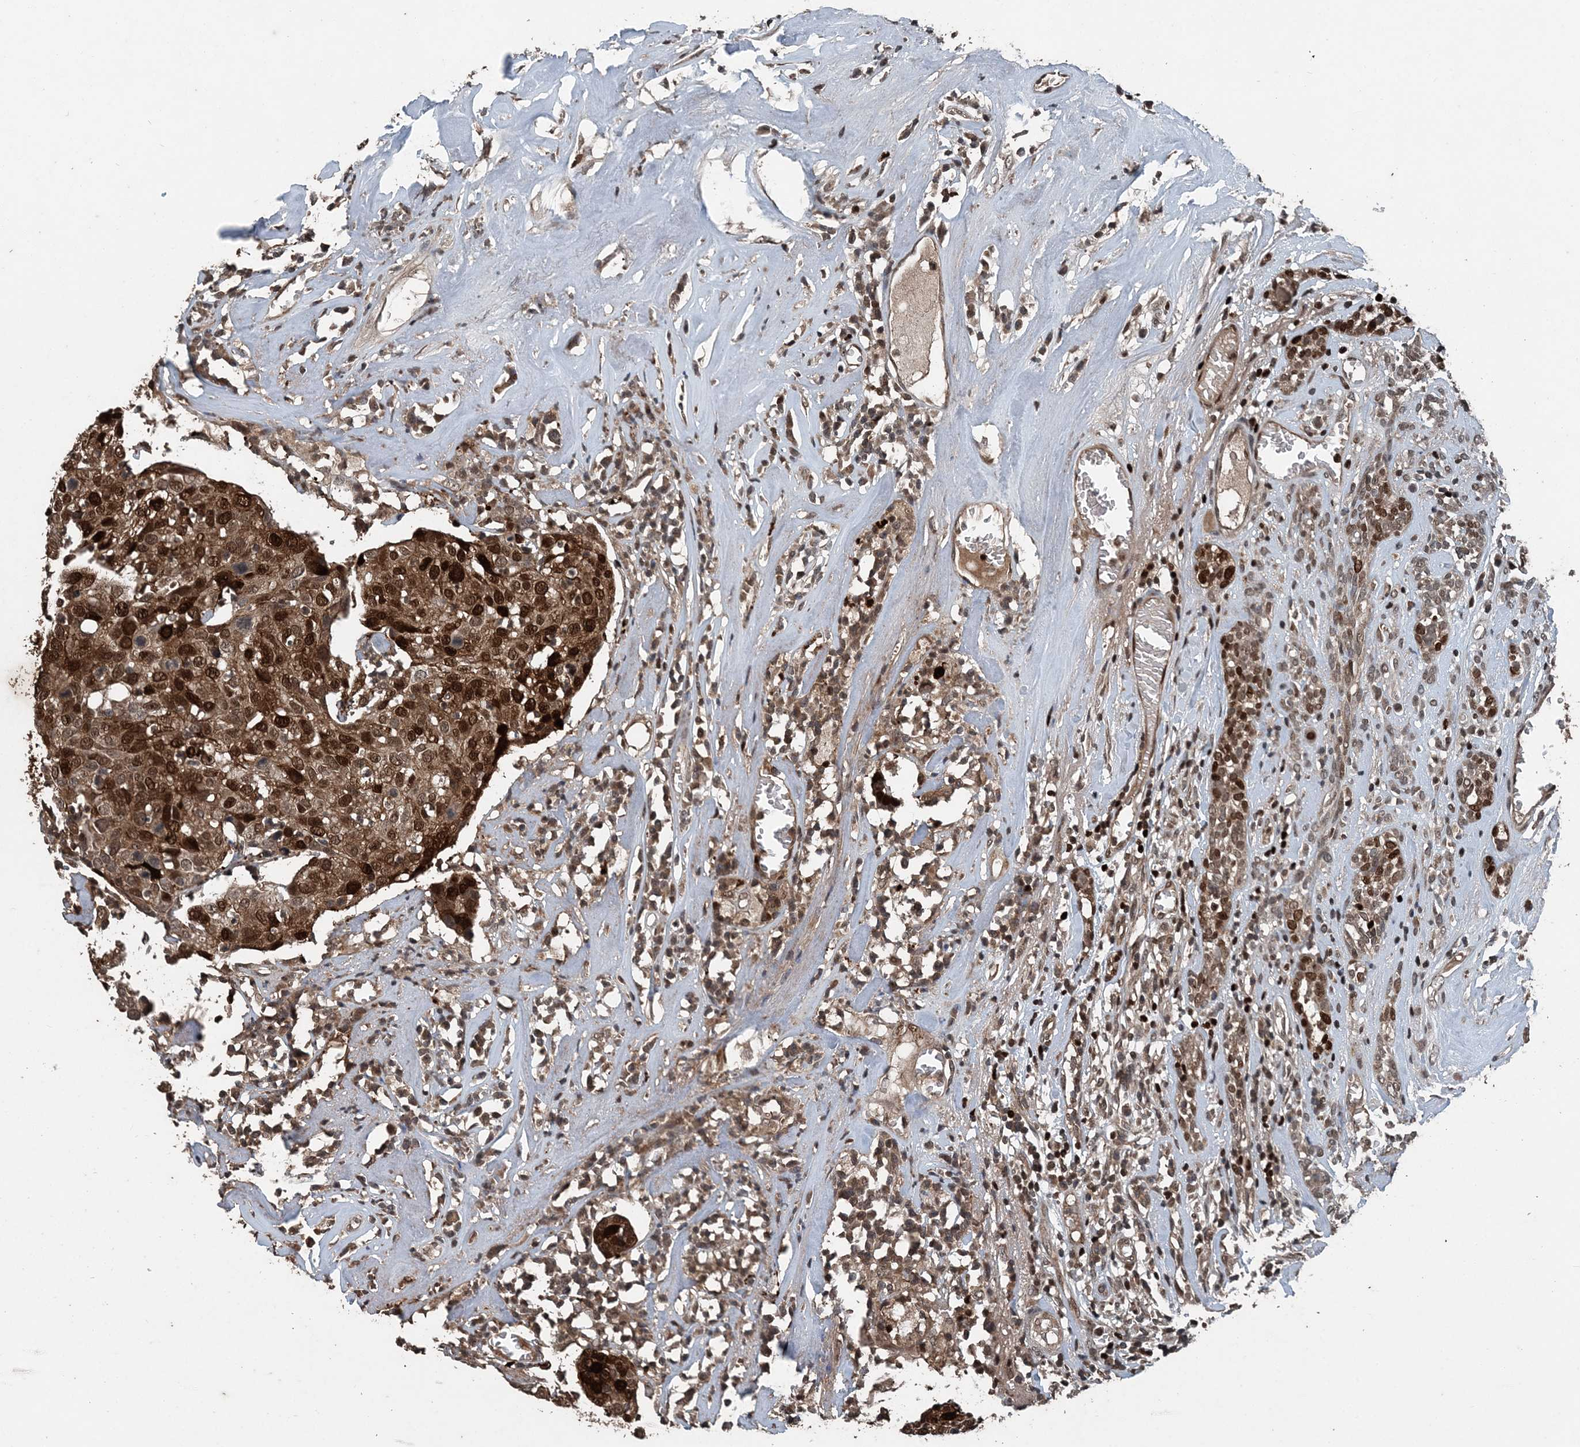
{"staining": {"intensity": "strong", "quantity": ">75%", "location": "cytoplasmic/membranous,nuclear"}, "tissue": "head and neck cancer", "cell_type": "Tumor cells", "image_type": "cancer", "snomed": [{"axis": "morphology", "description": "Adenocarcinoma, NOS"}, {"axis": "topography", "description": "Salivary gland"}, {"axis": "topography", "description": "Head-Neck"}], "caption": "This is an image of immunohistochemistry (IHC) staining of head and neck adenocarcinoma, which shows strong positivity in the cytoplasmic/membranous and nuclear of tumor cells.", "gene": "CFL1", "patient": {"sex": "female", "age": 65}}